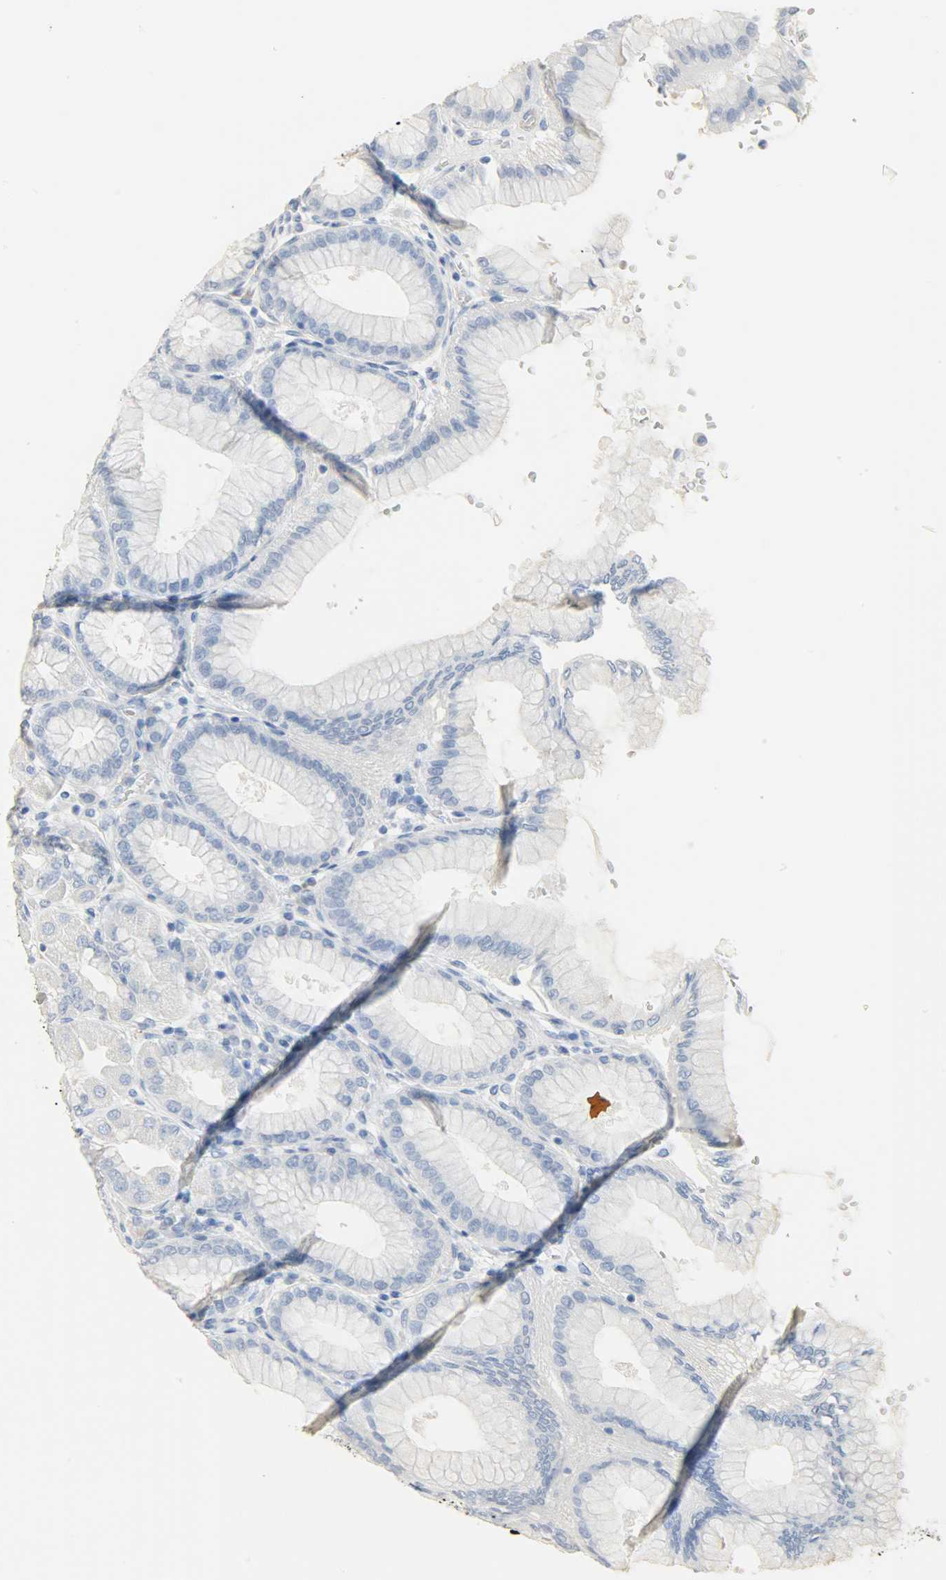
{"staining": {"intensity": "negative", "quantity": "none", "location": "none"}, "tissue": "stomach", "cell_type": "Glandular cells", "image_type": "normal", "snomed": [{"axis": "morphology", "description": "Normal tissue, NOS"}, {"axis": "topography", "description": "Stomach, upper"}], "caption": "High magnification brightfield microscopy of unremarkable stomach stained with DAB (3,3'-diaminobenzidine) (brown) and counterstained with hematoxylin (blue): glandular cells show no significant positivity.", "gene": "CA3", "patient": {"sex": "female", "age": 56}}